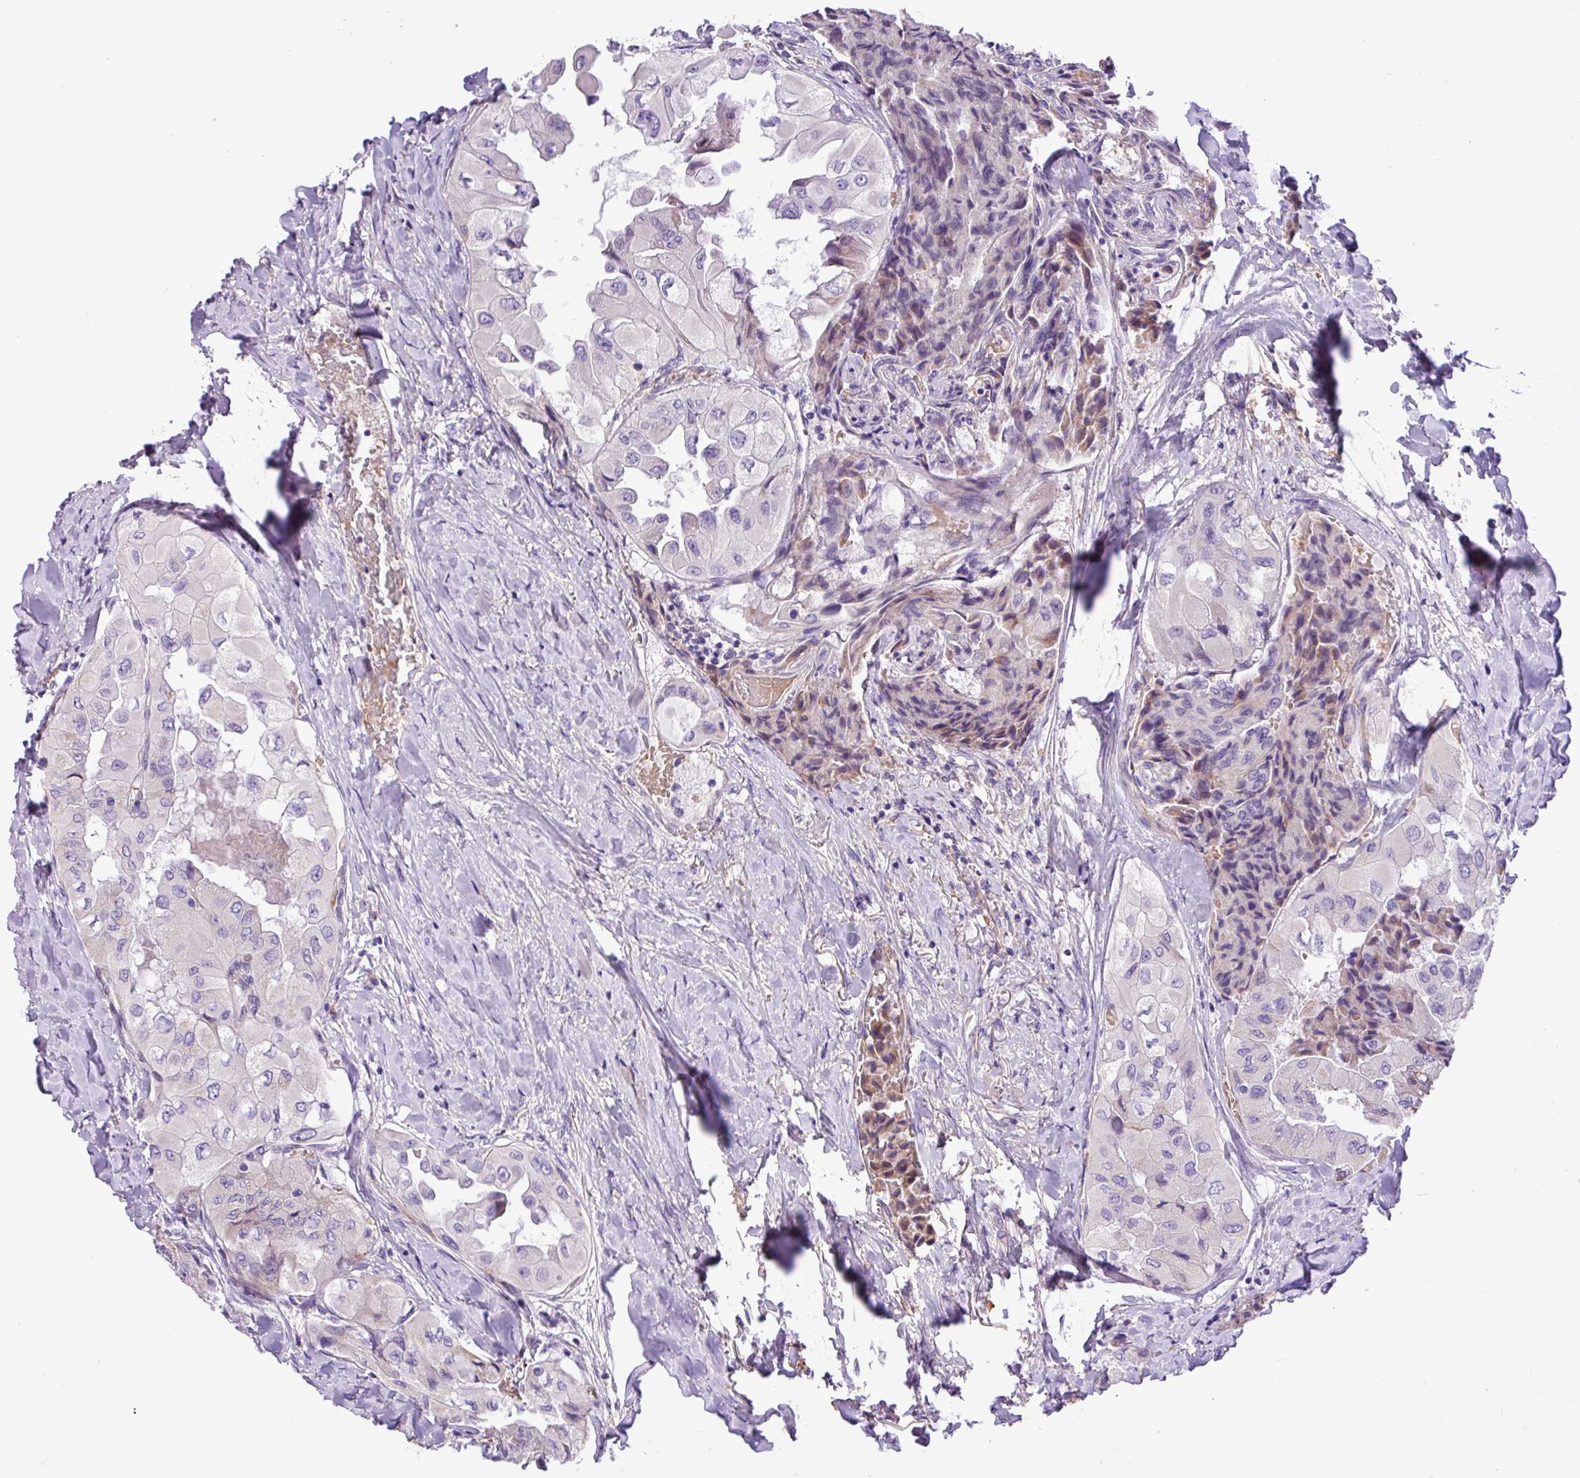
{"staining": {"intensity": "negative", "quantity": "none", "location": "none"}, "tissue": "thyroid cancer", "cell_type": "Tumor cells", "image_type": "cancer", "snomed": [{"axis": "morphology", "description": "Normal tissue, NOS"}, {"axis": "morphology", "description": "Papillary adenocarcinoma, NOS"}, {"axis": "topography", "description": "Thyroid gland"}], "caption": "High power microscopy photomicrograph of an IHC micrograph of thyroid cancer (papillary adenocarcinoma), revealing no significant positivity in tumor cells.", "gene": "C11orf91", "patient": {"sex": "female", "age": 59}}